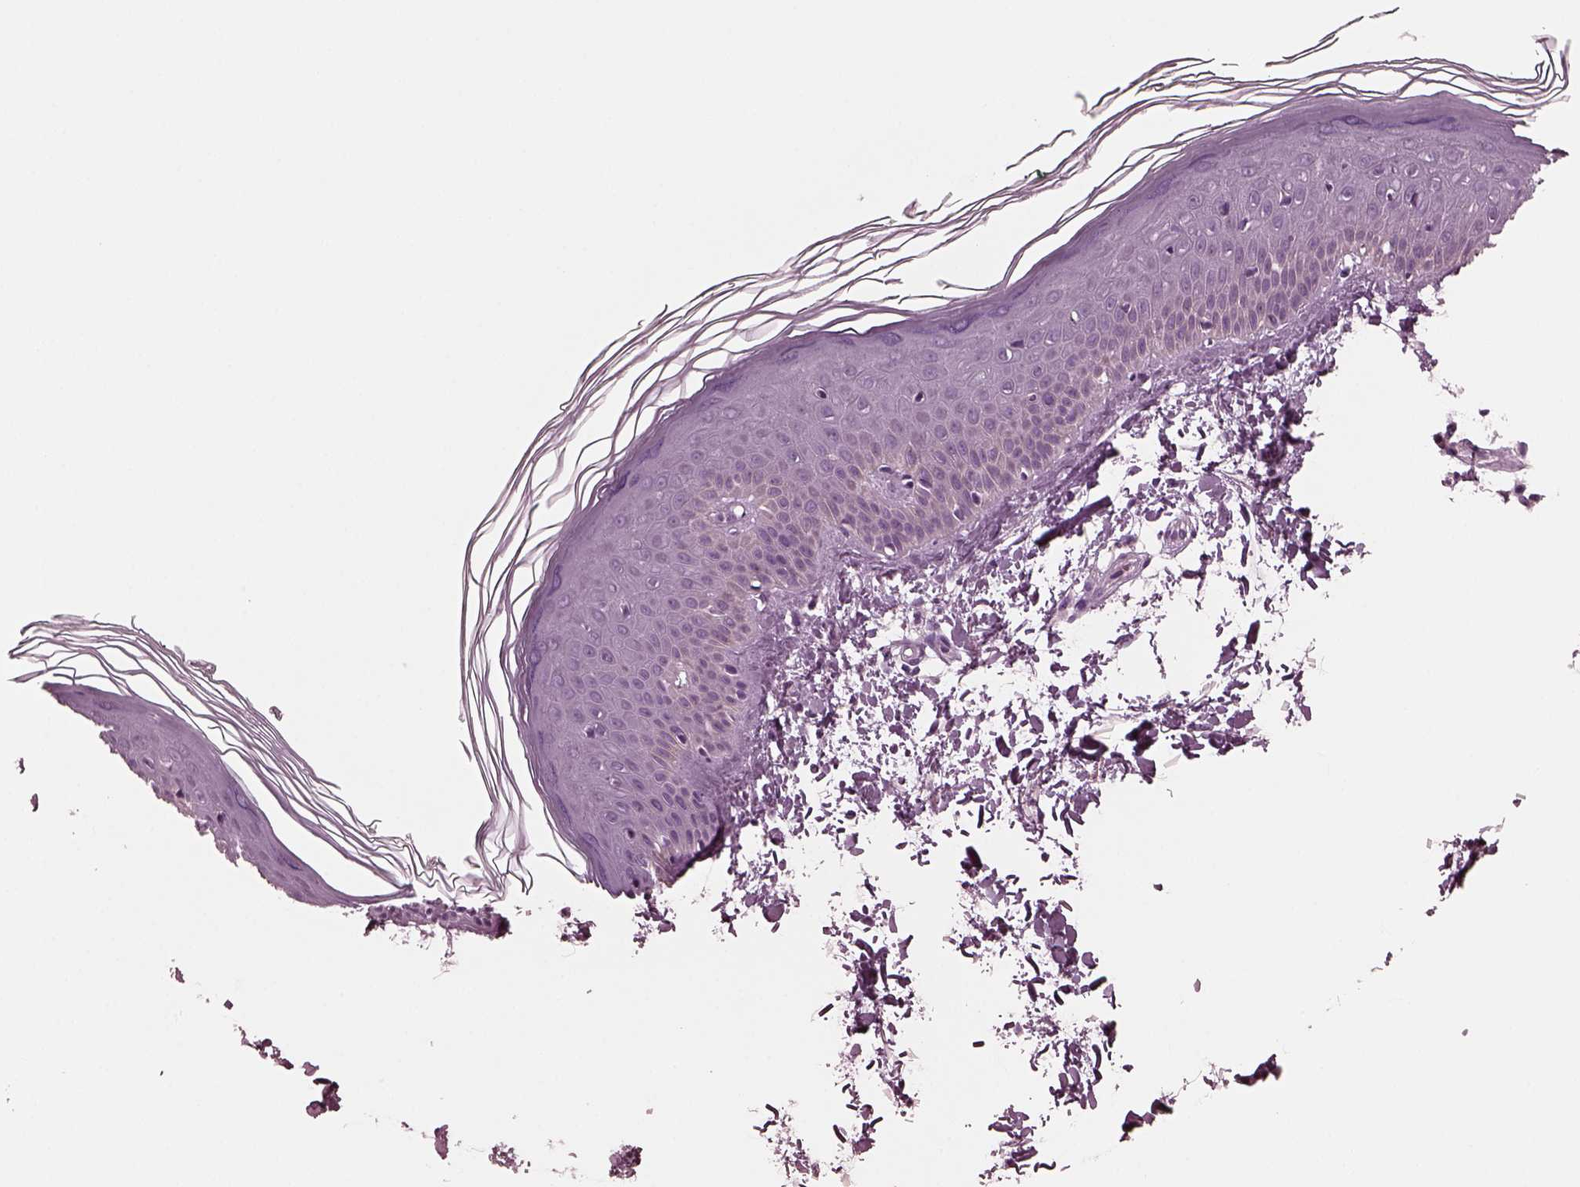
{"staining": {"intensity": "negative", "quantity": "none", "location": "none"}, "tissue": "skin", "cell_type": "Fibroblasts", "image_type": "normal", "snomed": [{"axis": "morphology", "description": "Normal tissue, NOS"}, {"axis": "topography", "description": "Skin"}], "caption": "High magnification brightfield microscopy of unremarkable skin stained with DAB (brown) and counterstained with hematoxylin (blue): fibroblasts show no significant expression.", "gene": "MIB2", "patient": {"sex": "female", "age": 62}}